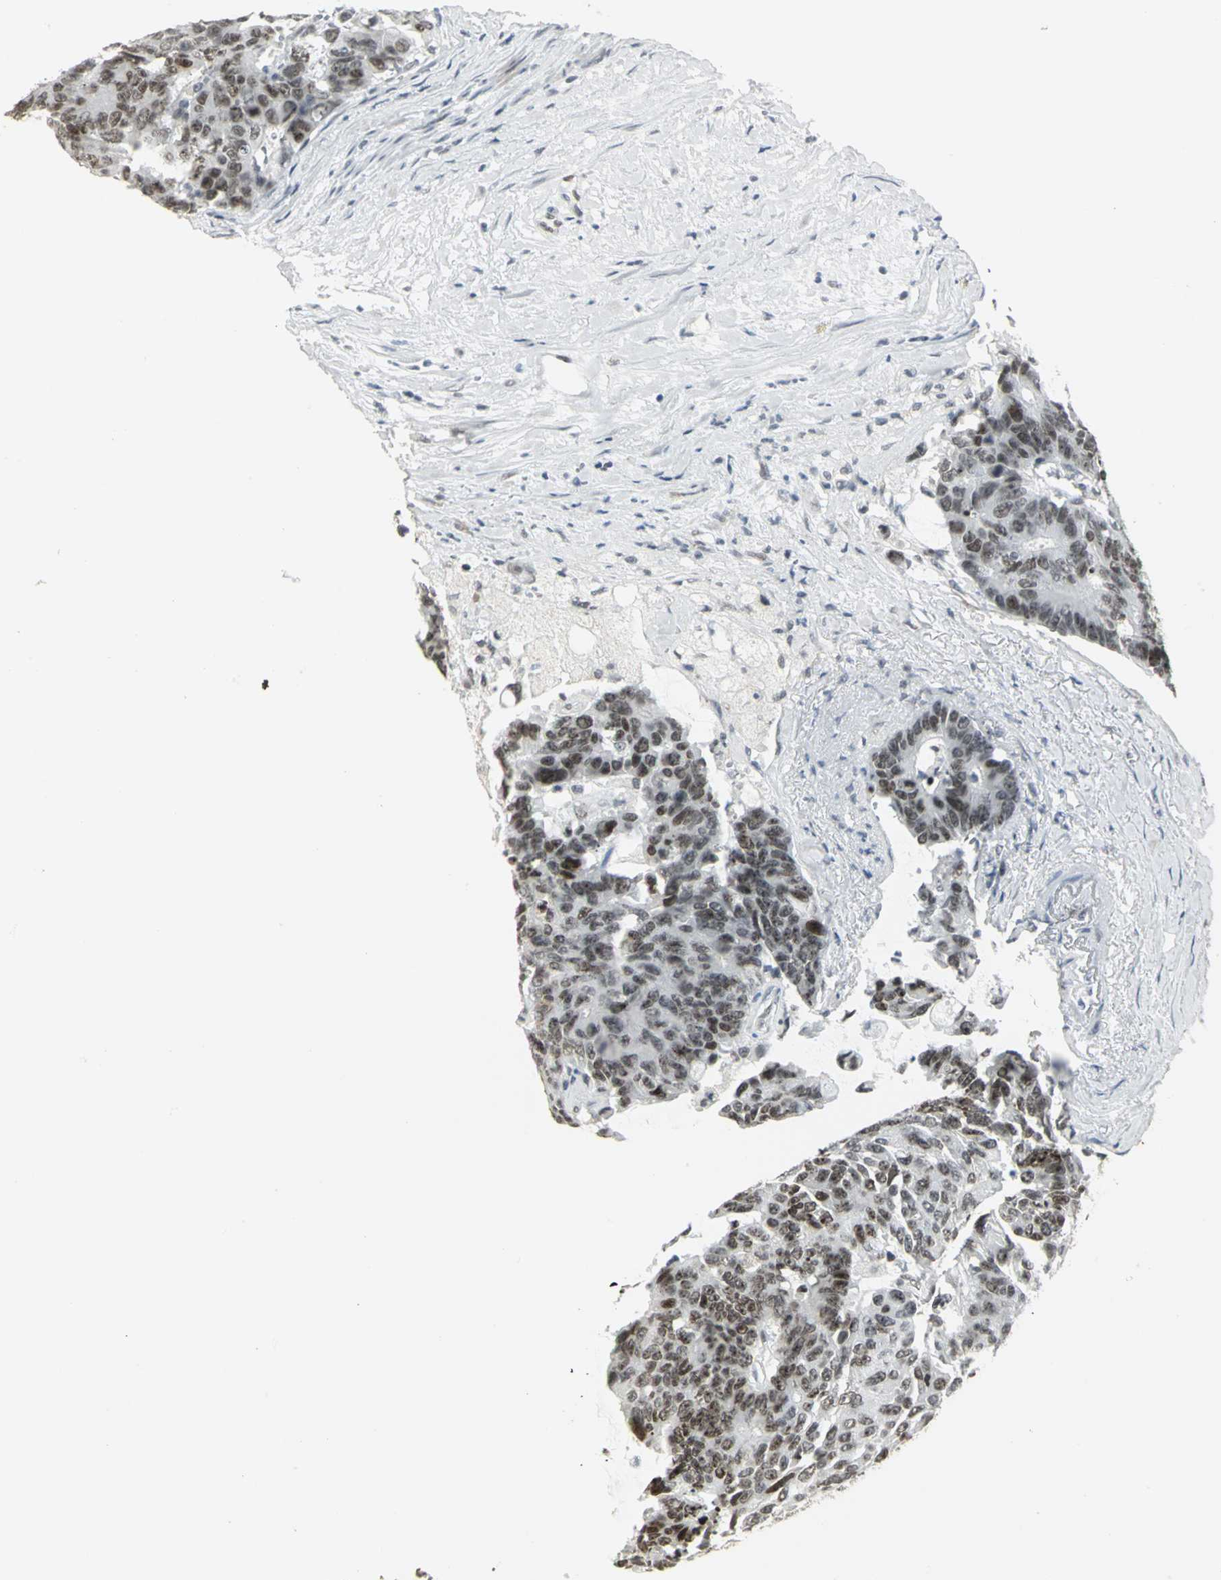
{"staining": {"intensity": "strong", "quantity": ">75%", "location": "nuclear"}, "tissue": "colorectal cancer", "cell_type": "Tumor cells", "image_type": "cancer", "snomed": [{"axis": "morphology", "description": "Adenocarcinoma, NOS"}, {"axis": "topography", "description": "Colon"}], "caption": "Immunohistochemical staining of human colorectal cancer demonstrates high levels of strong nuclear positivity in about >75% of tumor cells.", "gene": "CBX3", "patient": {"sex": "female", "age": 86}}